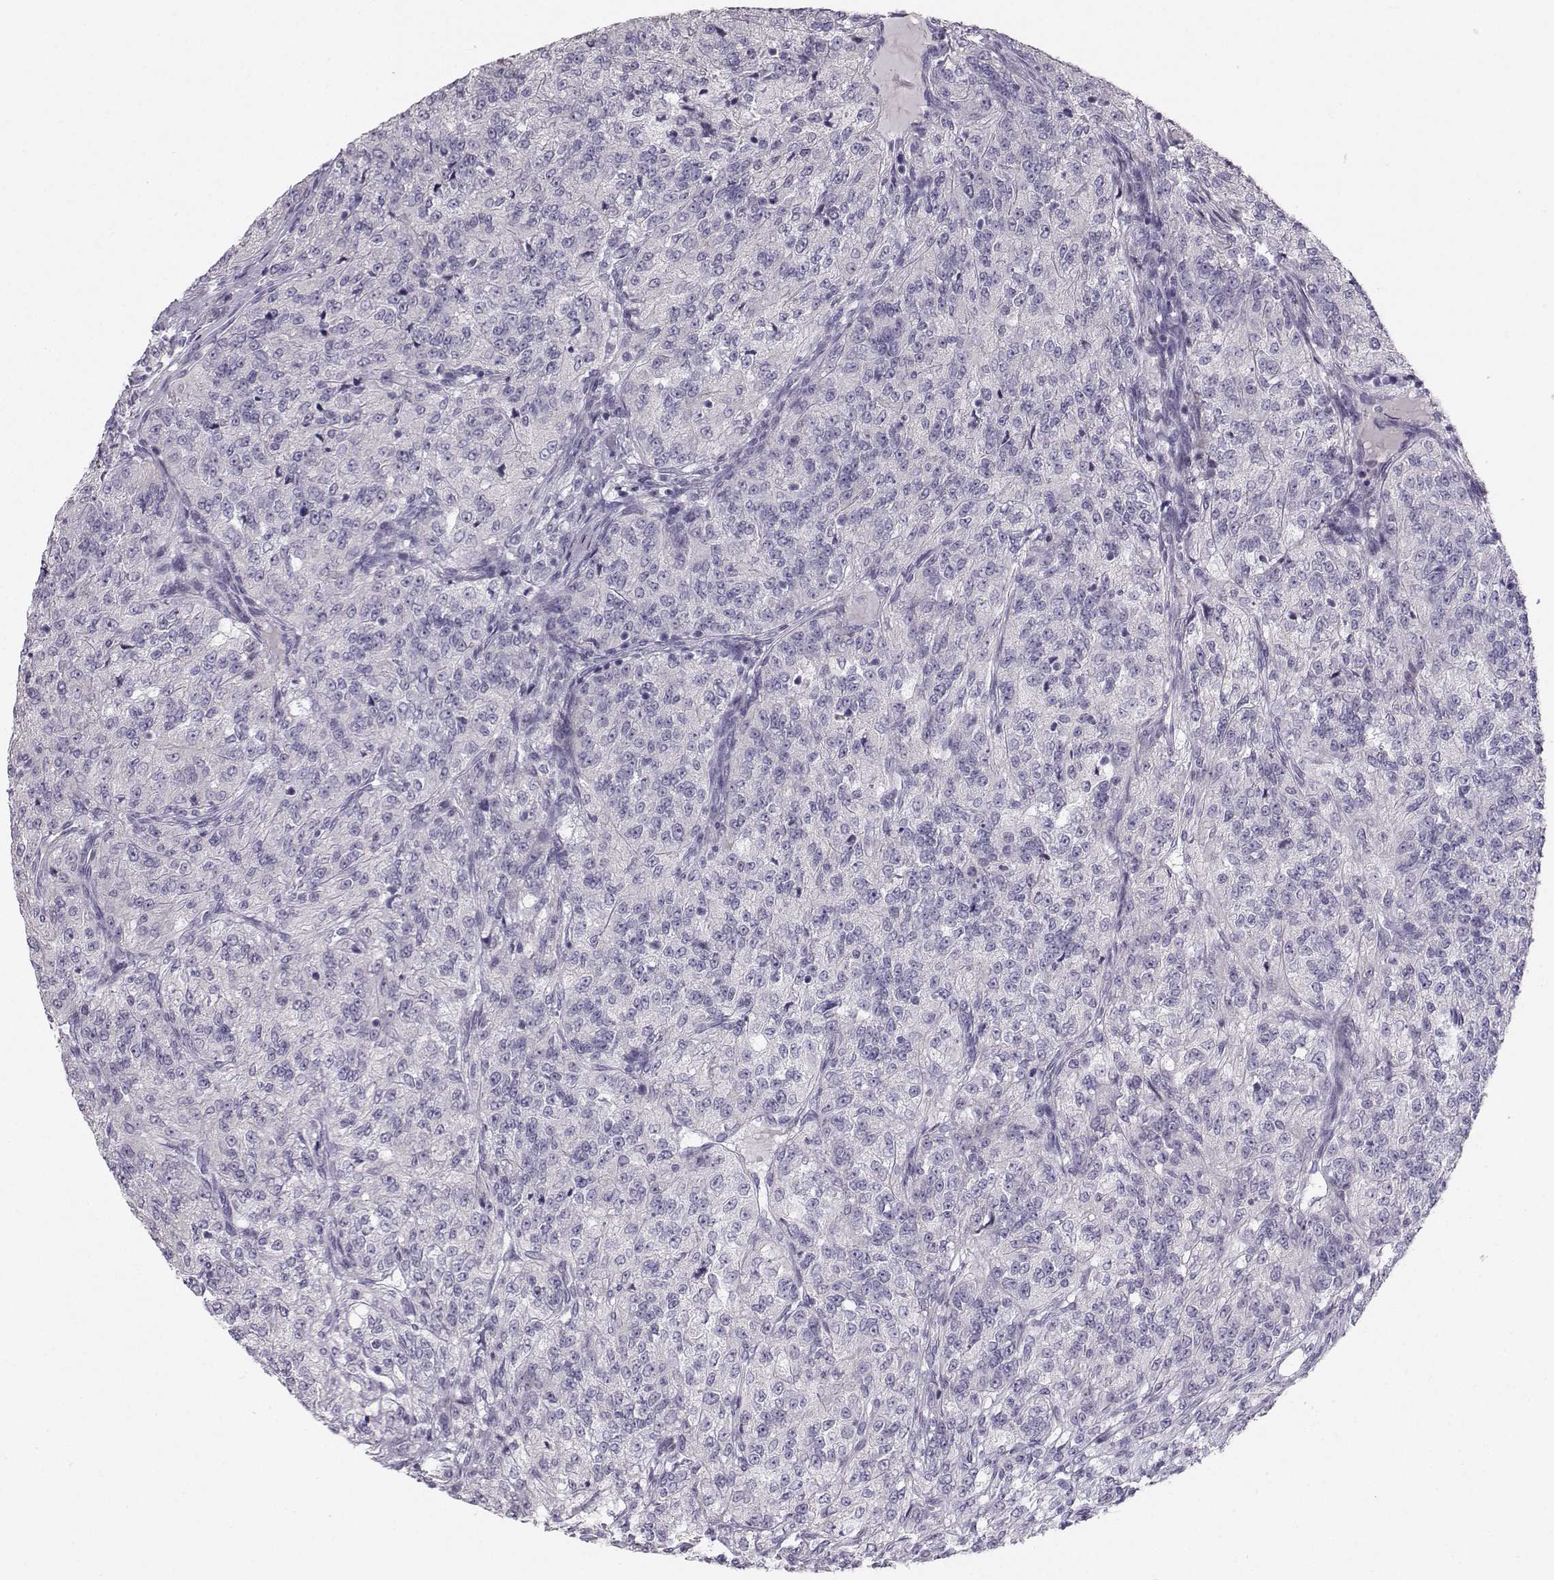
{"staining": {"intensity": "negative", "quantity": "none", "location": "none"}, "tissue": "renal cancer", "cell_type": "Tumor cells", "image_type": "cancer", "snomed": [{"axis": "morphology", "description": "Adenocarcinoma, NOS"}, {"axis": "topography", "description": "Kidney"}], "caption": "Tumor cells show no significant positivity in renal adenocarcinoma. (DAB (3,3'-diaminobenzidine) immunohistochemistry visualized using brightfield microscopy, high magnification).", "gene": "CASR", "patient": {"sex": "female", "age": 63}}